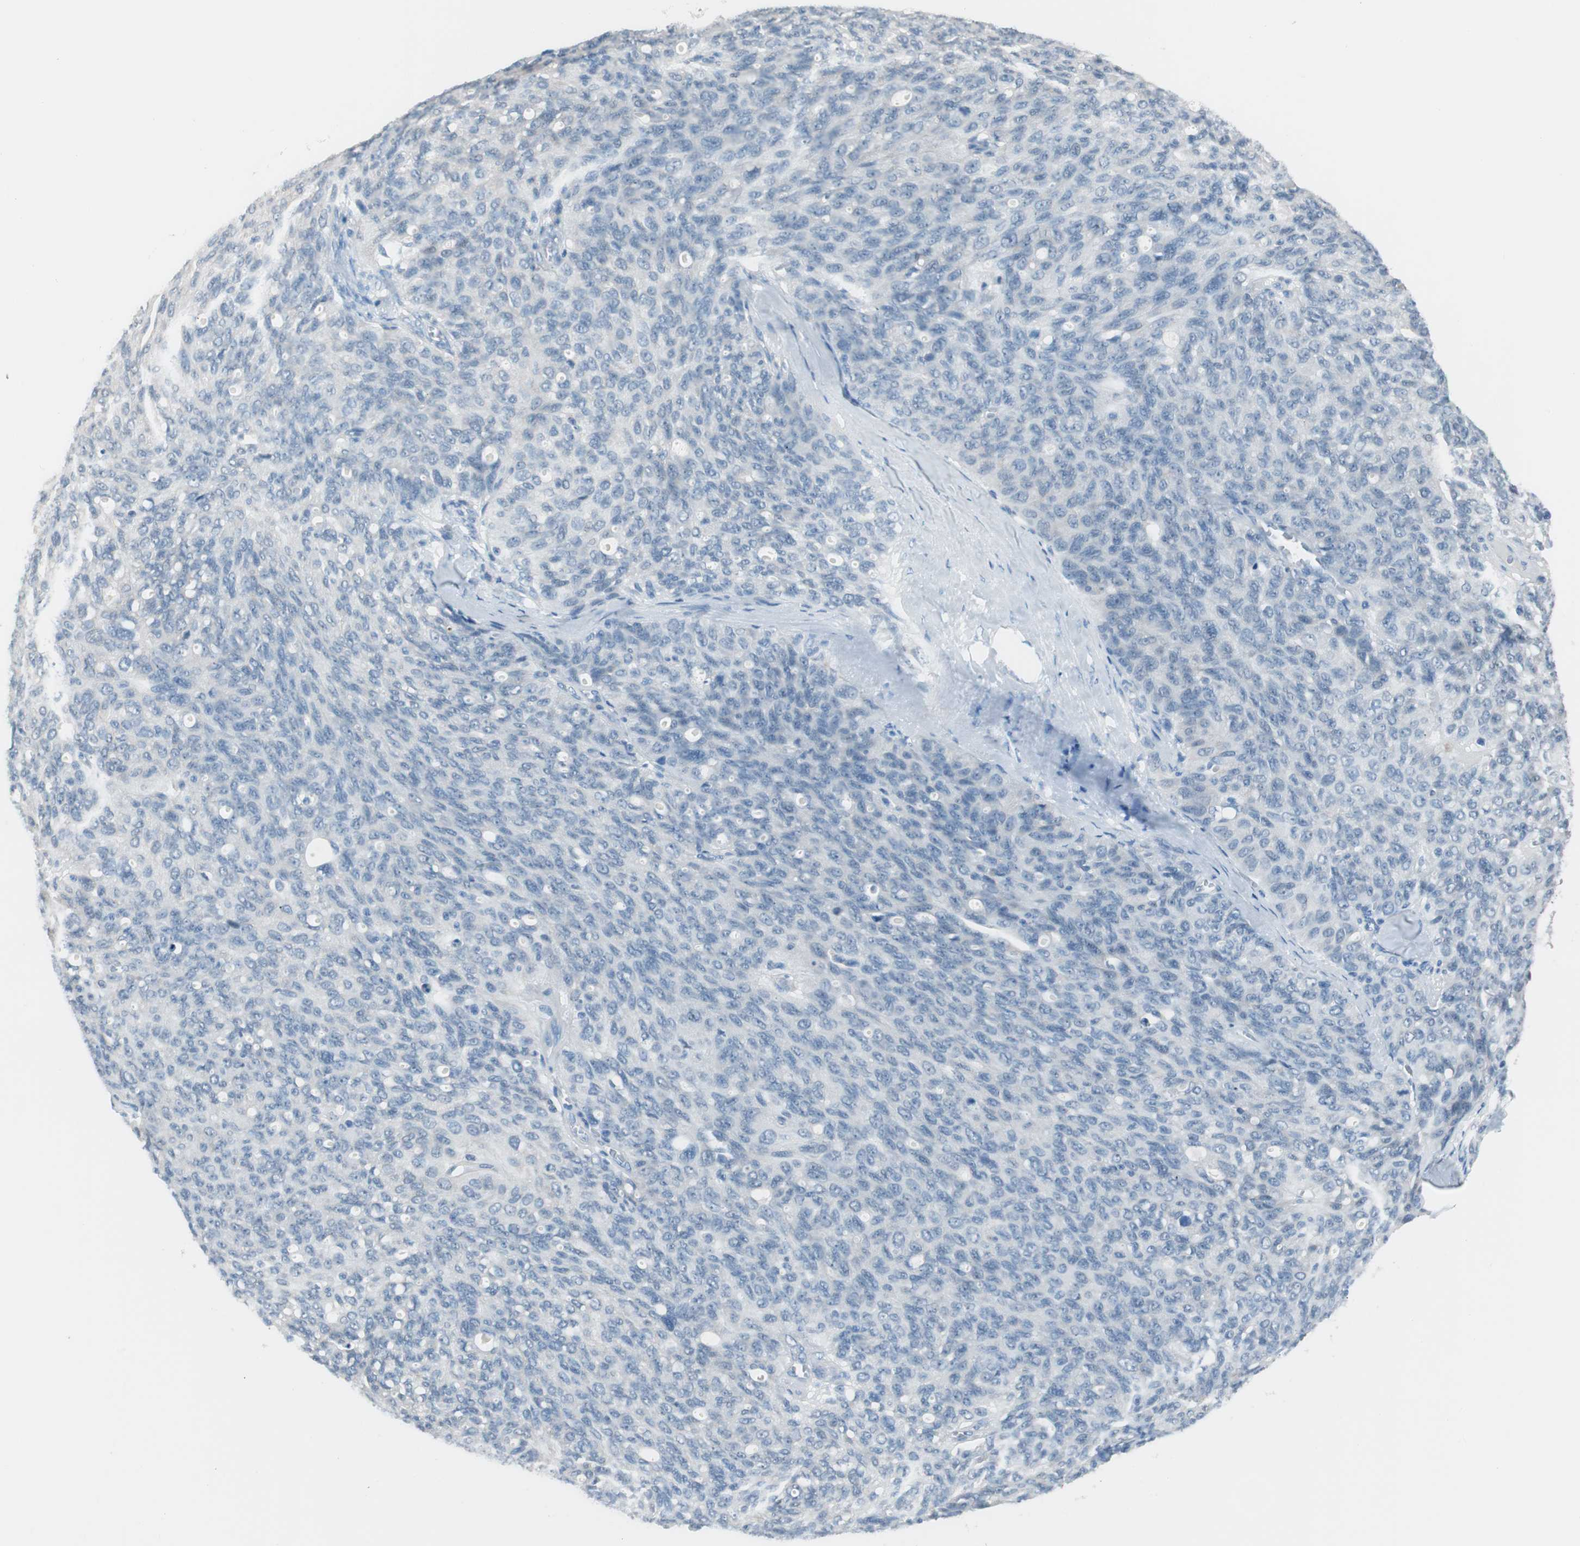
{"staining": {"intensity": "negative", "quantity": "none", "location": "none"}, "tissue": "ovarian cancer", "cell_type": "Tumor cells", "image_type": "cancer", "snomed": [{"axis": "morphology", "description": "Carcinoma, endometroid"}, {"axis": "topography", "description": "Ovary"}], "caption": "This is an IHC image of ovarian cancer. There is no positivity in tumor cells.", "gene": "VIL1", "patient": {"sex": "female", "age": 60}}